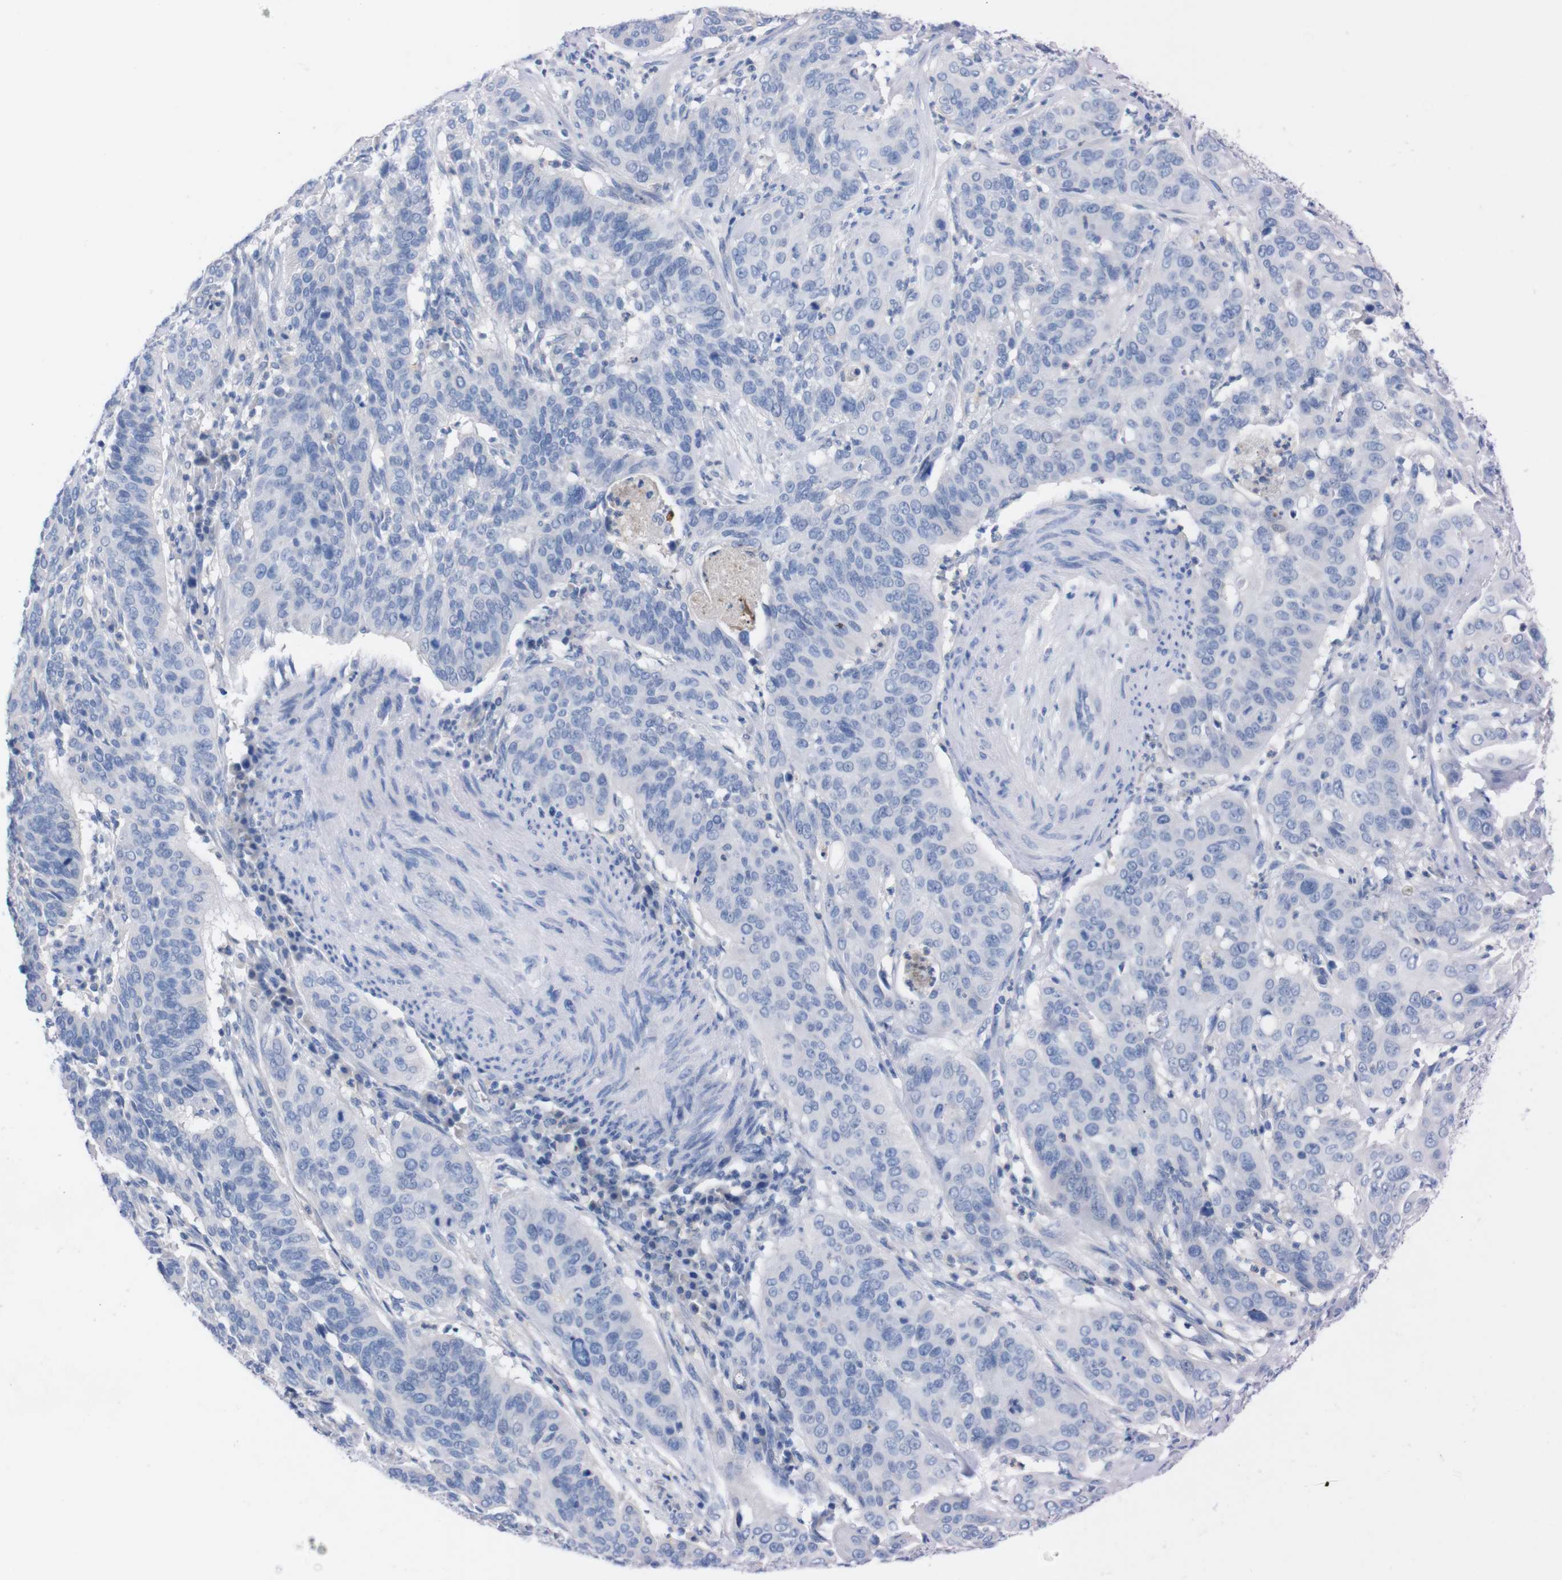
{"staining": {"intensity": "negative", "quantity": "none", "location": "none"}, "tissue": "cervical cancer", "cell_type": "Tumor cells", "image_type": "cancer", "snomed": [{"axis": "morphology", "description": "Normal tissue, NOS"}, {"axis": "morphology", "description": "Squamous cell carcinoma, NOS"}, {"axis": "topography", "description": "Cervix"}], "caption": "High magnification brightfield microscopy of cervical squamous cell carcinoma stained with DAB (3,3'-diaminobenzidine) (brown) and counterstained with hematoxylin (blue): tumor cells show no significant staining.", "gene": "TMEM243", "patient": {"sex": "female", "age": 39}}